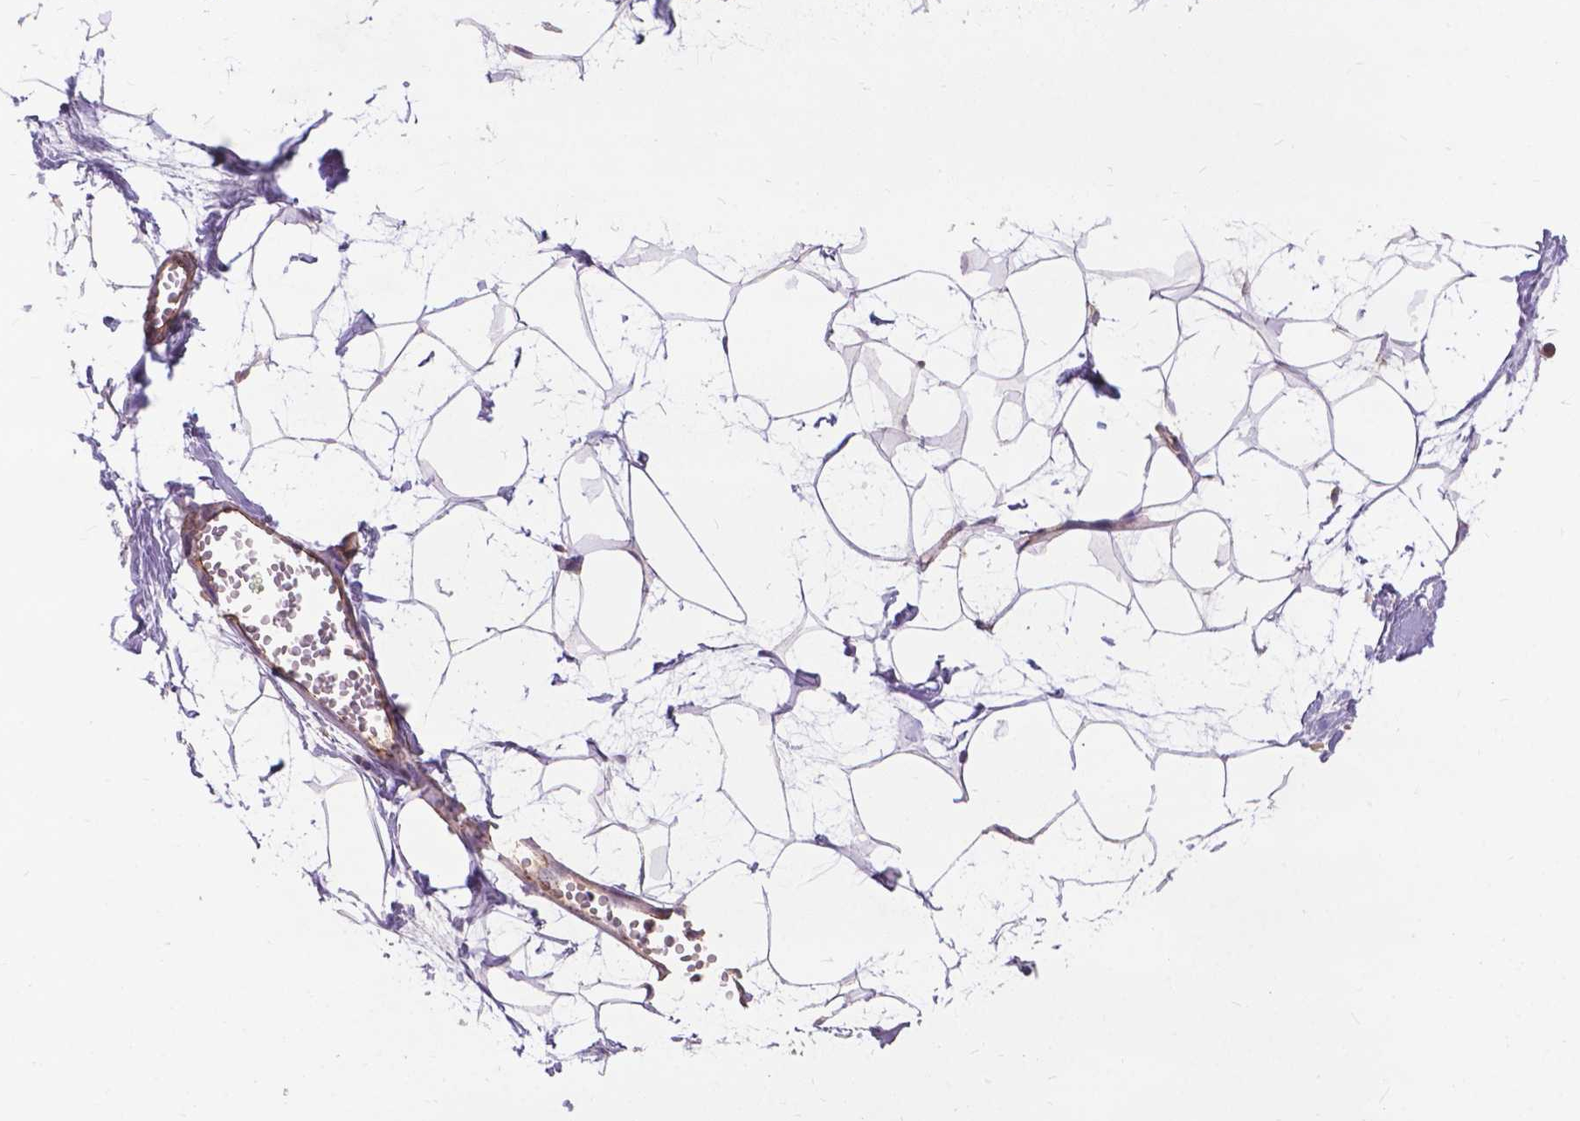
{"staining": {"intensity": "negative", "quantity": "none", "location": "none"}, "tissue": "breast", "cell_type": "Adipocytes", "image_type": "normal", "snomed": [{"axis": "morphology", "description": "Normal tissue, NOS"}, {"axis": "topography", "description": "Breast"}], "caption": "IHC of normal breast displays no positivity in adipocytes. (DAB (3,3'-diaminobenzidine) IHC visualized using brightfield microscopy, high magnification).", "gene": "ZNF337", "patient": {"sex": "female", "age": 45}}